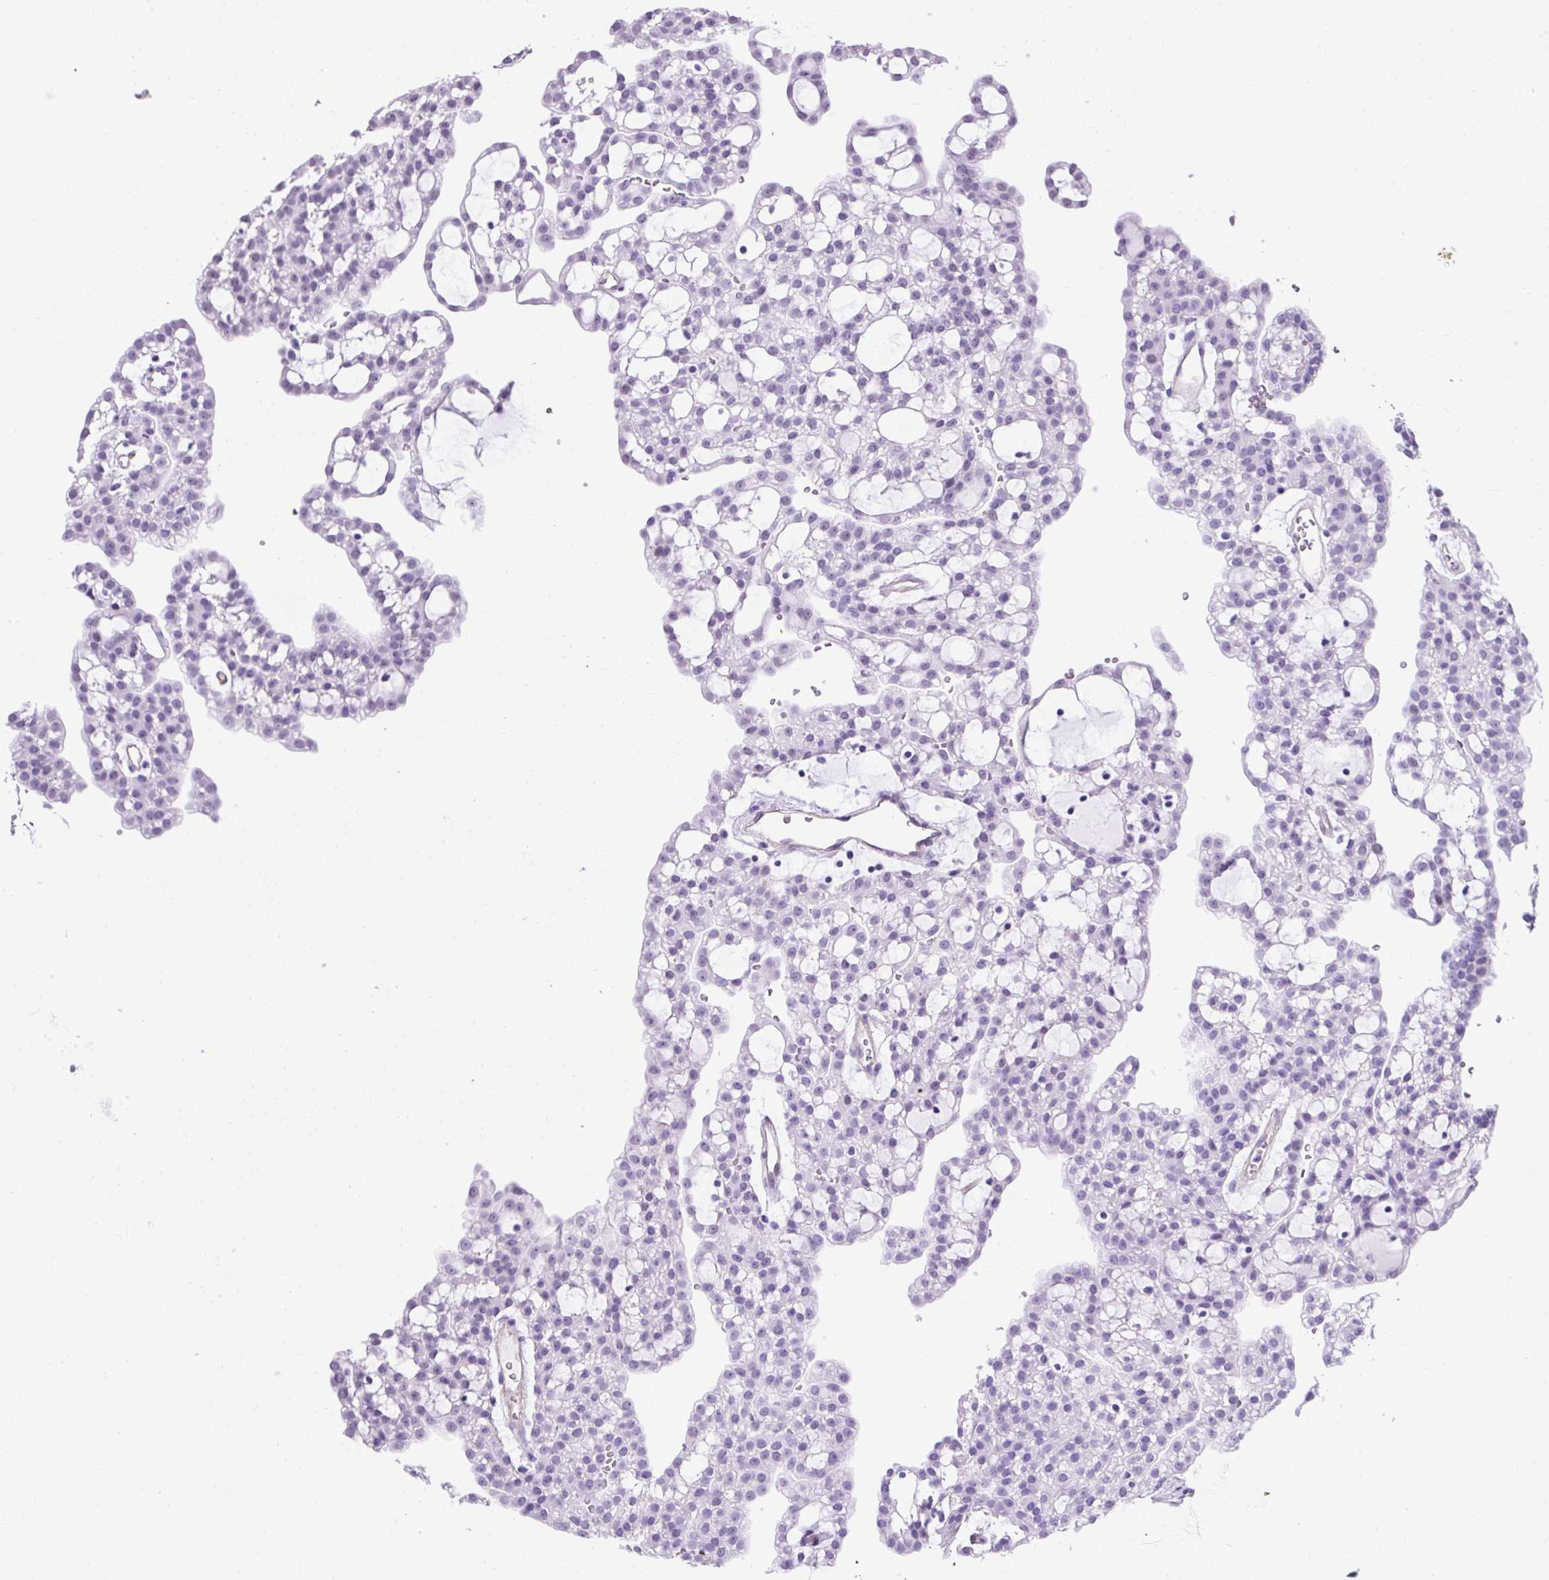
{"staining": {"intensity": "negative", "quantity": "none", "location": "none"}, "tissue": "renal cancer", "cell_type": "Tumor cells", "image_type": "cancer", "snomed": [{"axis": "morphology", "description": "Adenocarcinoma, NOS"}, {"axis": "topography", "description": "Kidney"}], "caption": "There is no significant expression in tumor cells of renal cancer.", "gene": "KRT12", "patient": {"sex": "male", "age": 63}}